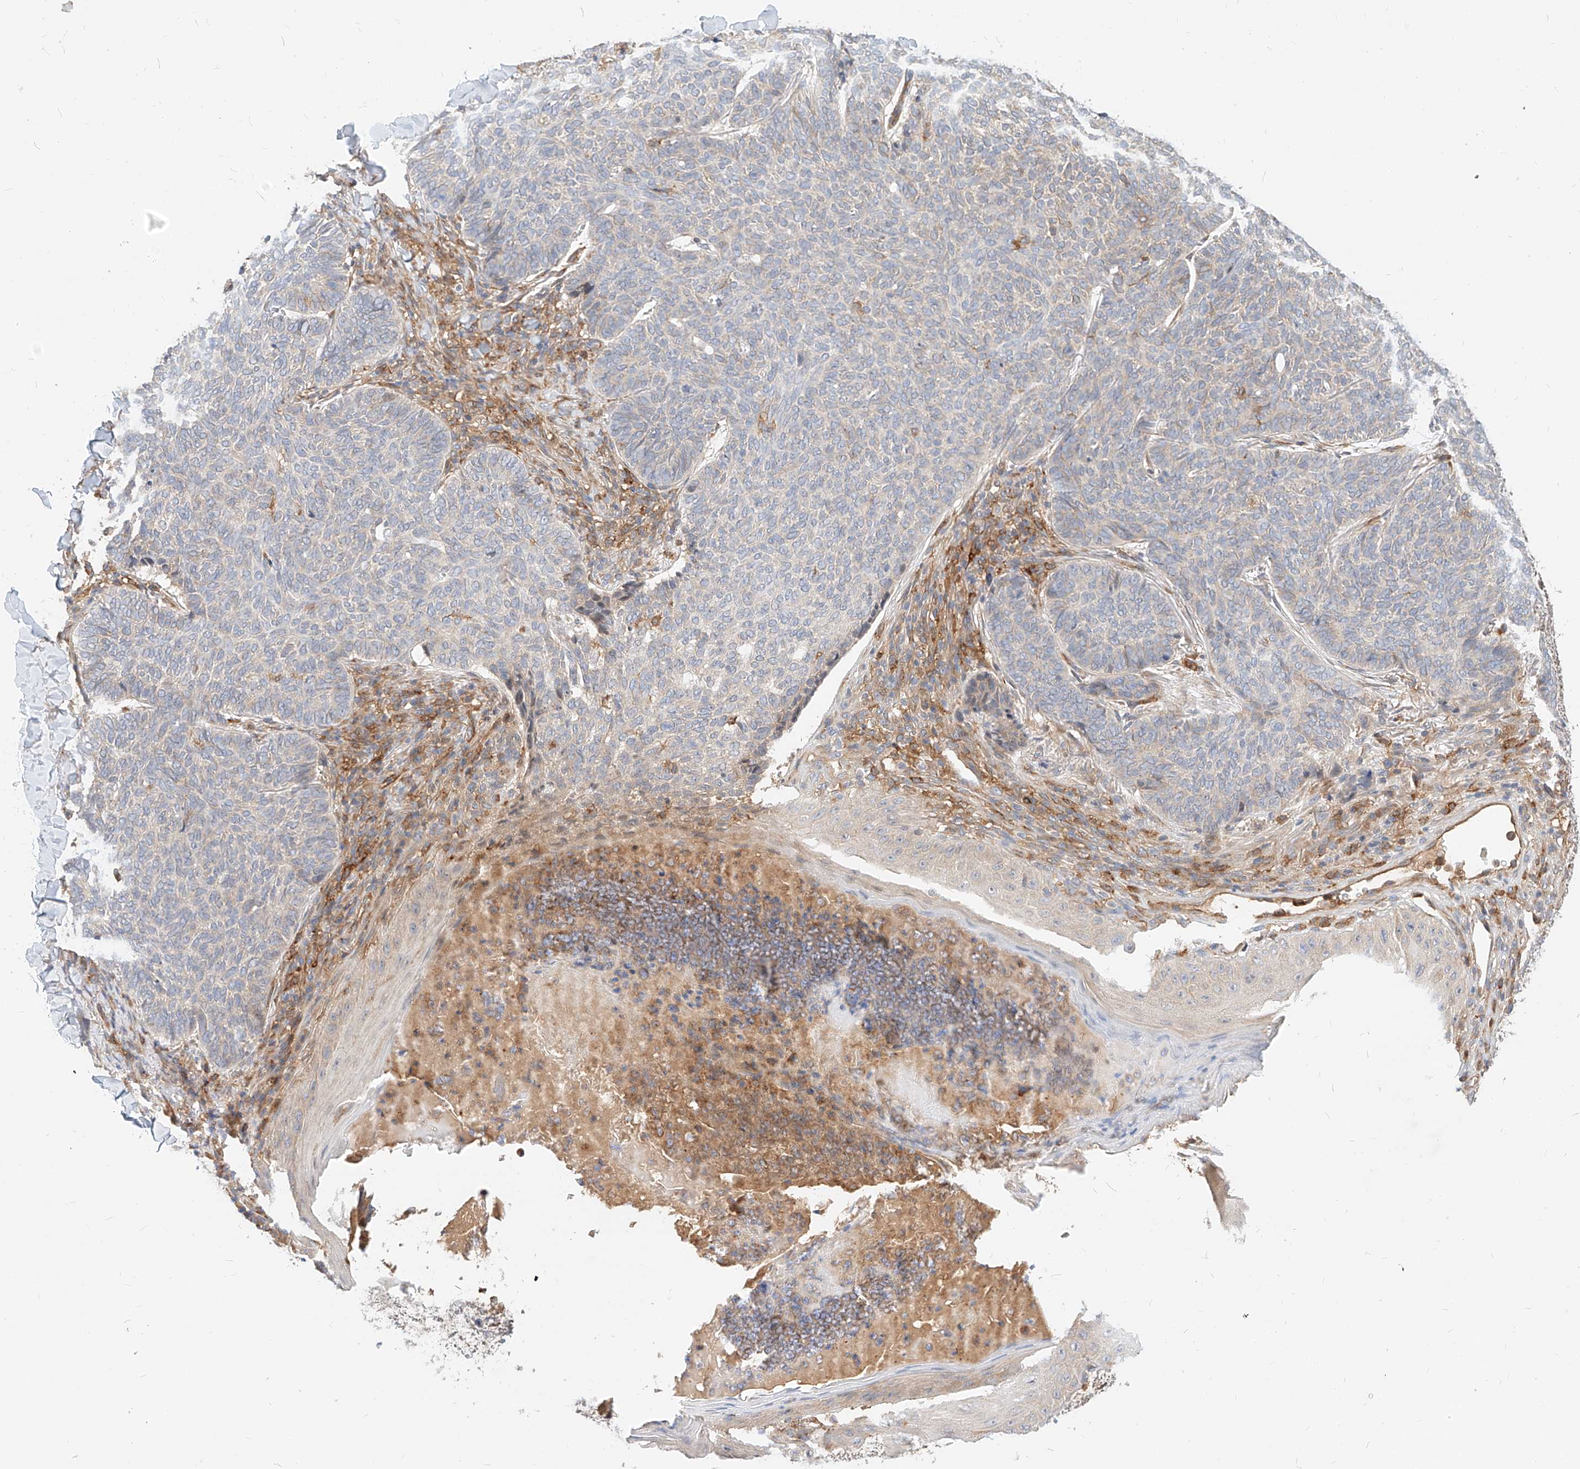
{"staining": {"intensity": "weak", "quantity": "<25%", "location": "cytoplasmic/membranous"}, "tissue": "skin cancer", "cell_type": "Tumor cells", "image_type": "cancer", "snomed": [{"axis": "morphology", "description": "Normal tissue, NOS"}, {"axis": "morphology", "description": "Basal cell carcinoma"}, {"axis": "topography", "description": "Skin"}], "caption": "Immunohistochemistry (IHC) photomicrograph of human skin basal cell carcinoma stained for a protein (brown), which demonstrates no staining in tumor cells.", "gene": "NFAM1", "patient": {"sex": "male", "age": 50}}